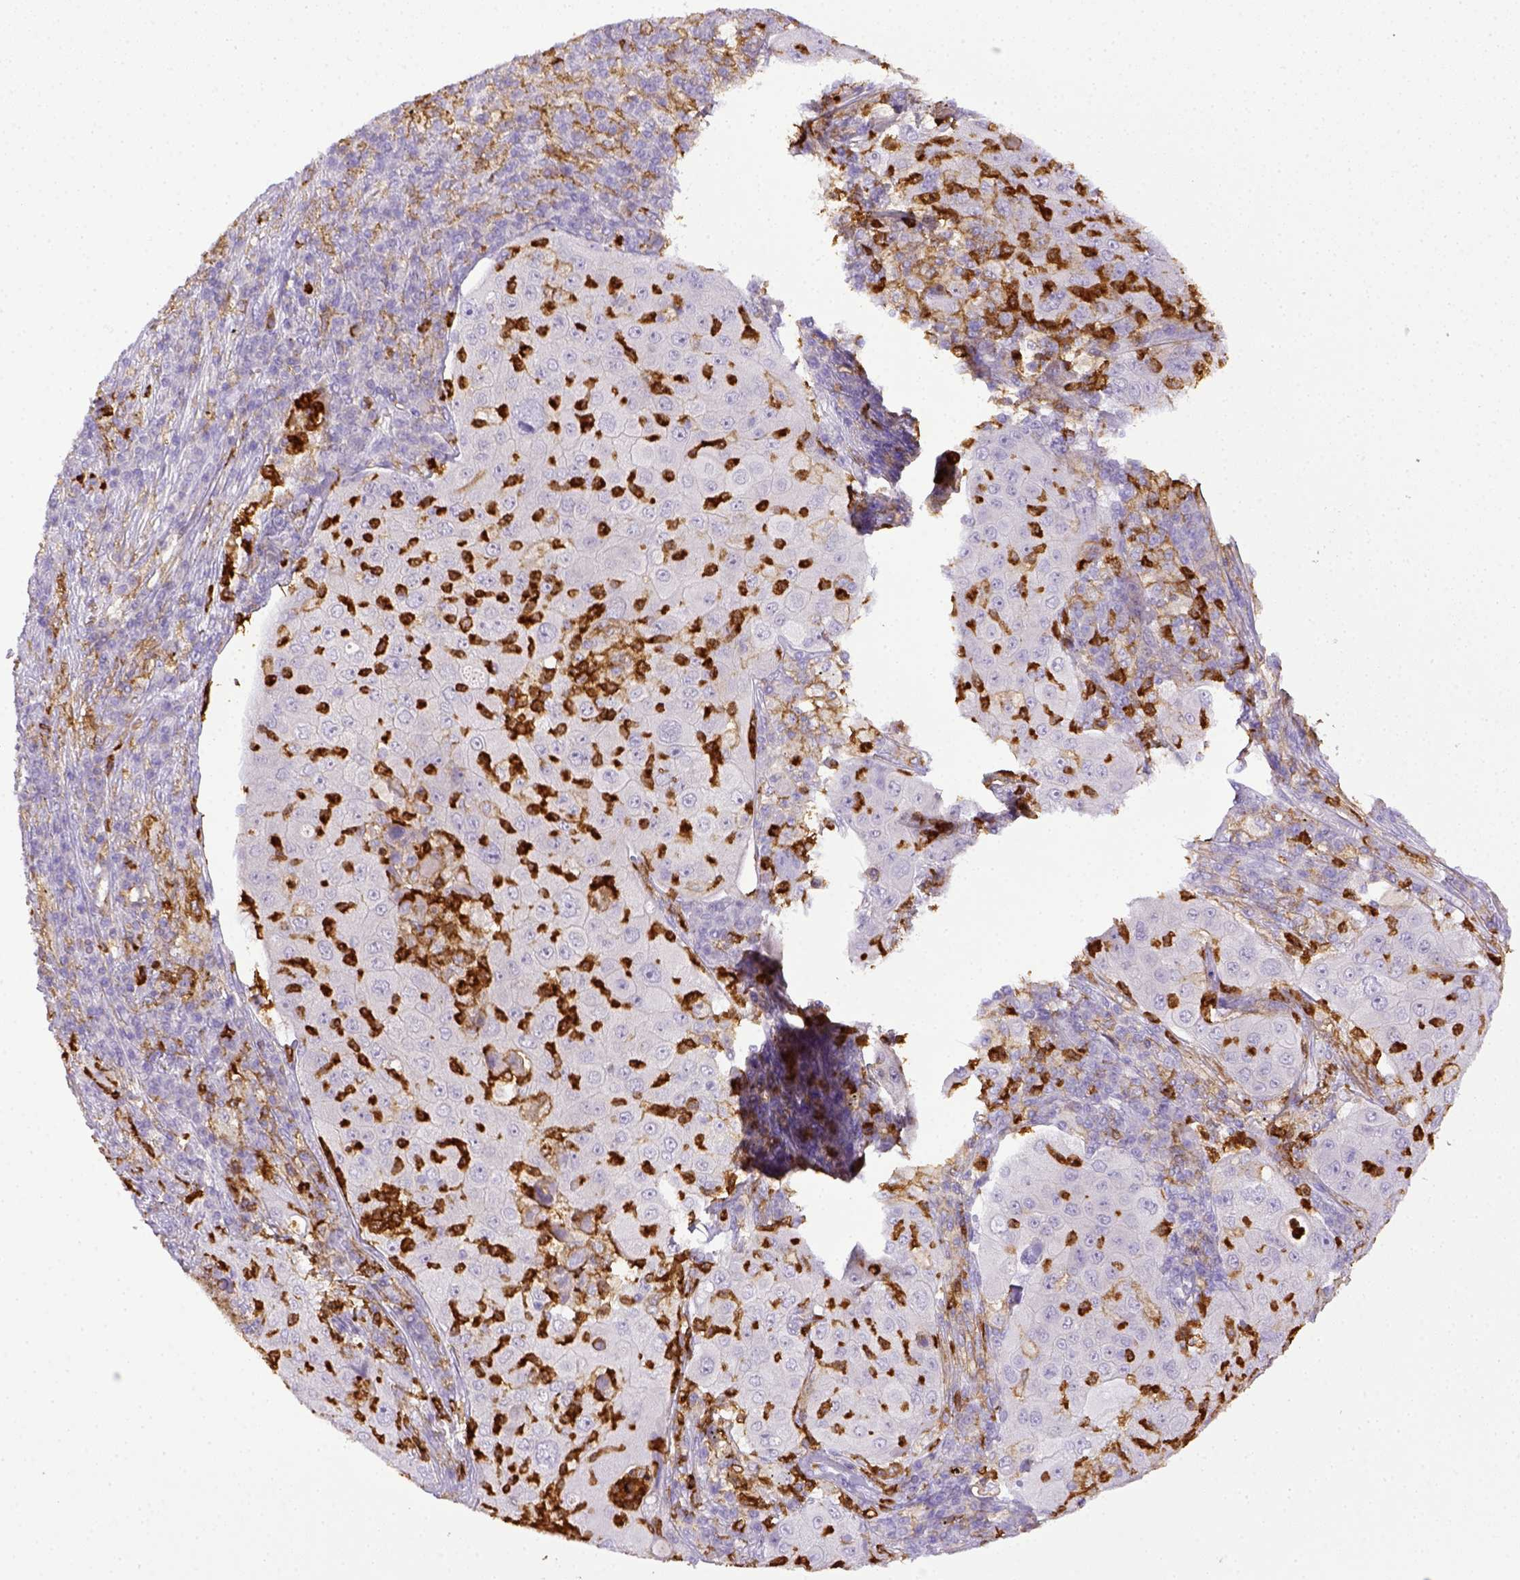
{"staining": {"intensity": "negative", "quantity": "none", "location": "none"}, "tissue": "lung cancer", "cell_type": "Tumor cells", "image_type": "cancer", "snomed": [{"axis": "morphology", "description": "Squamous cell carcinoma, NOS"}, {"axis": "topography", "description": "Lung"}], "caption": "Tumor cells show no significant expression in squamous cell carcinoma (lung).", "gene": "ITGAM", "patient": {"sex": "female", "age": 59}}